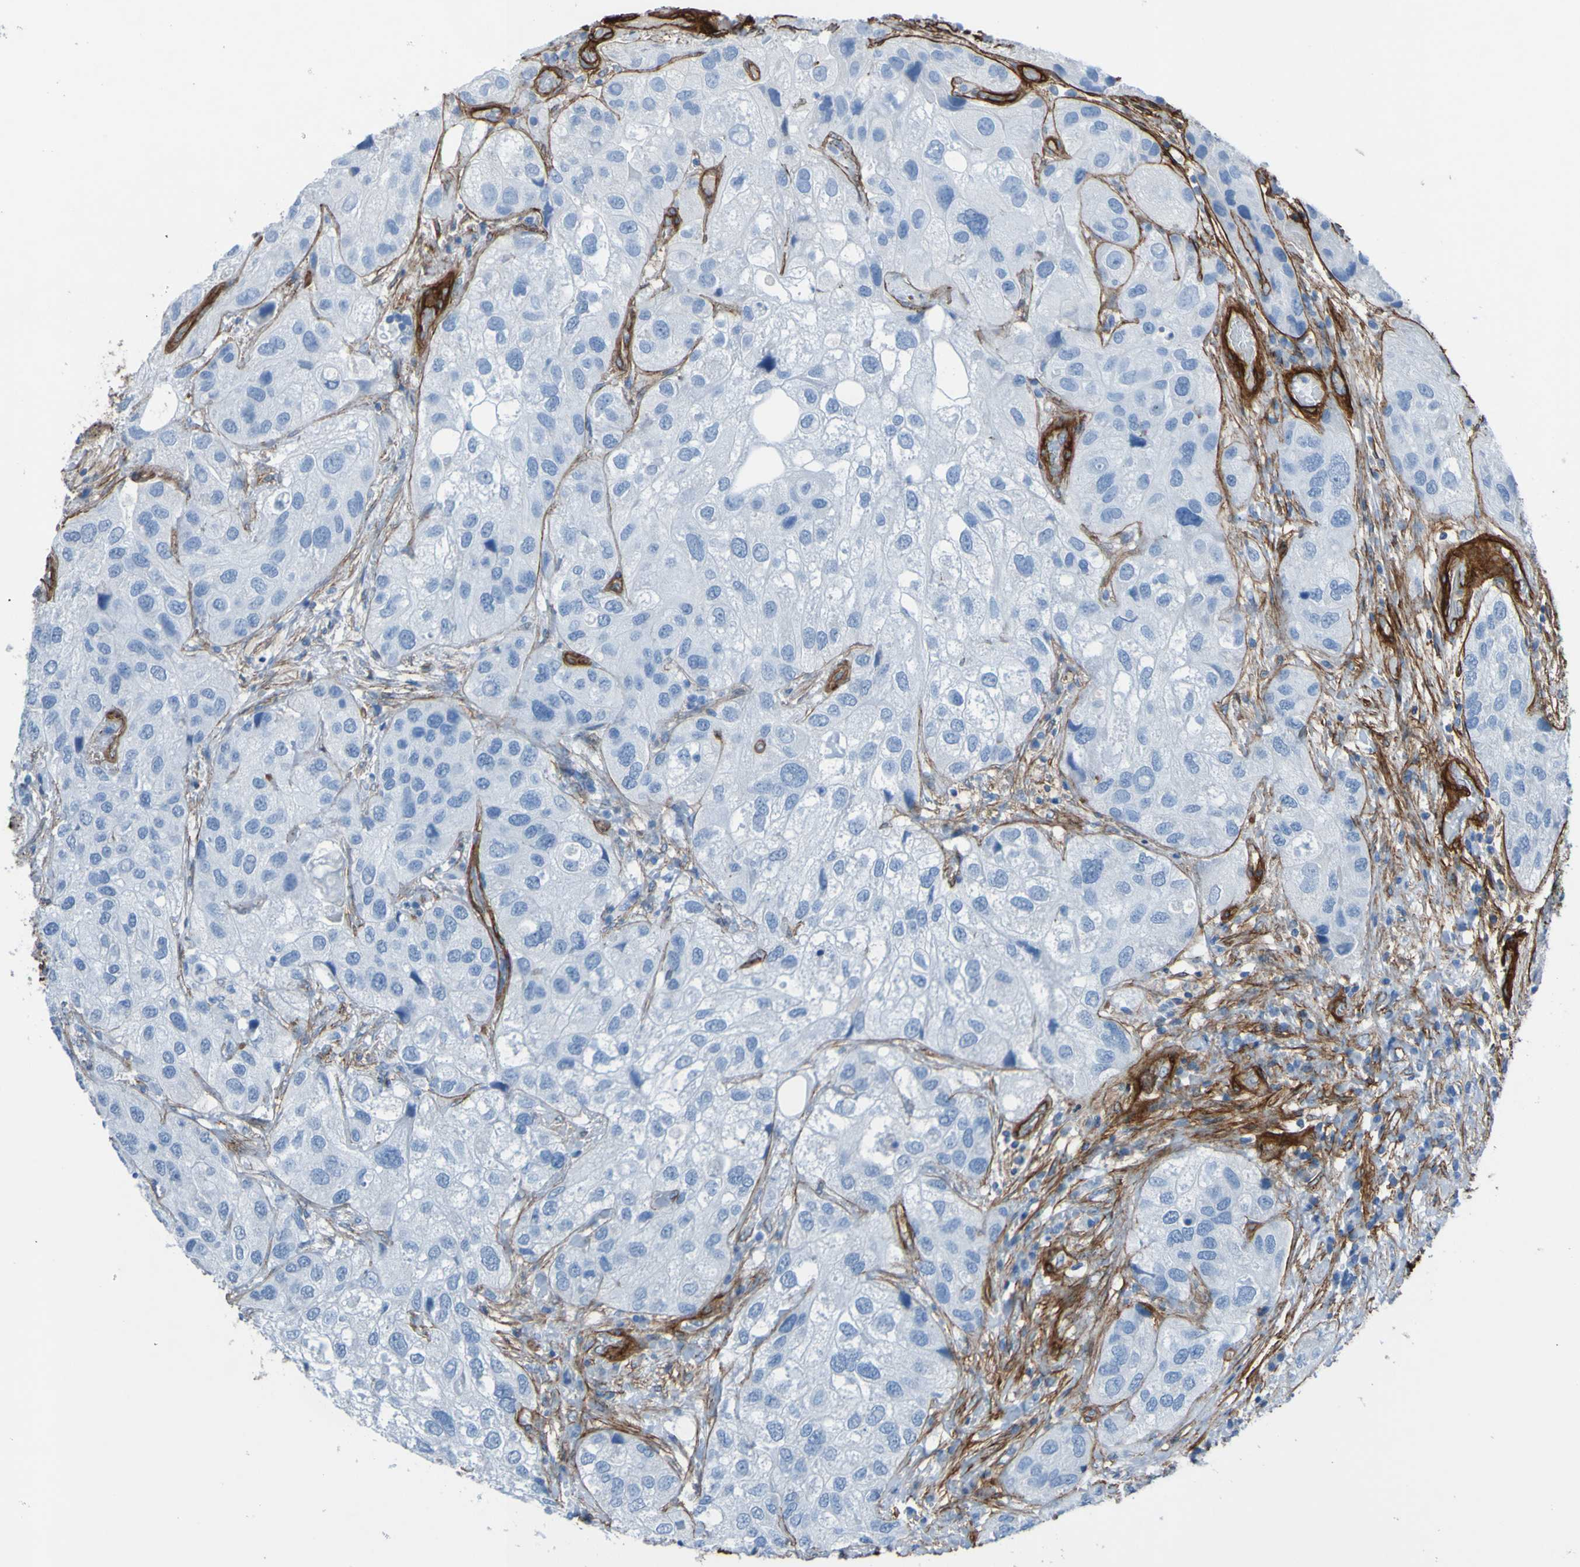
{"staining": {"intensity": "negative", "quantity": "none", "location": "none"}, "tissue": "urothelial cancer", "cell_type": "Tumor cells", "image_type": "cancer", "snomed": [{"axis": "morphology", "description": "Urothelial carcinoma, High grade"}, {"axis": "topography", "description": "Urinary bladder"}], "caption": "This is a photomicrograph of IHC staining of urothelial carcinoma (high-grade), which shows no staining in tumor cells.", "gene": "COL4A2", "patient": {"sex": "female", "age": 64}}